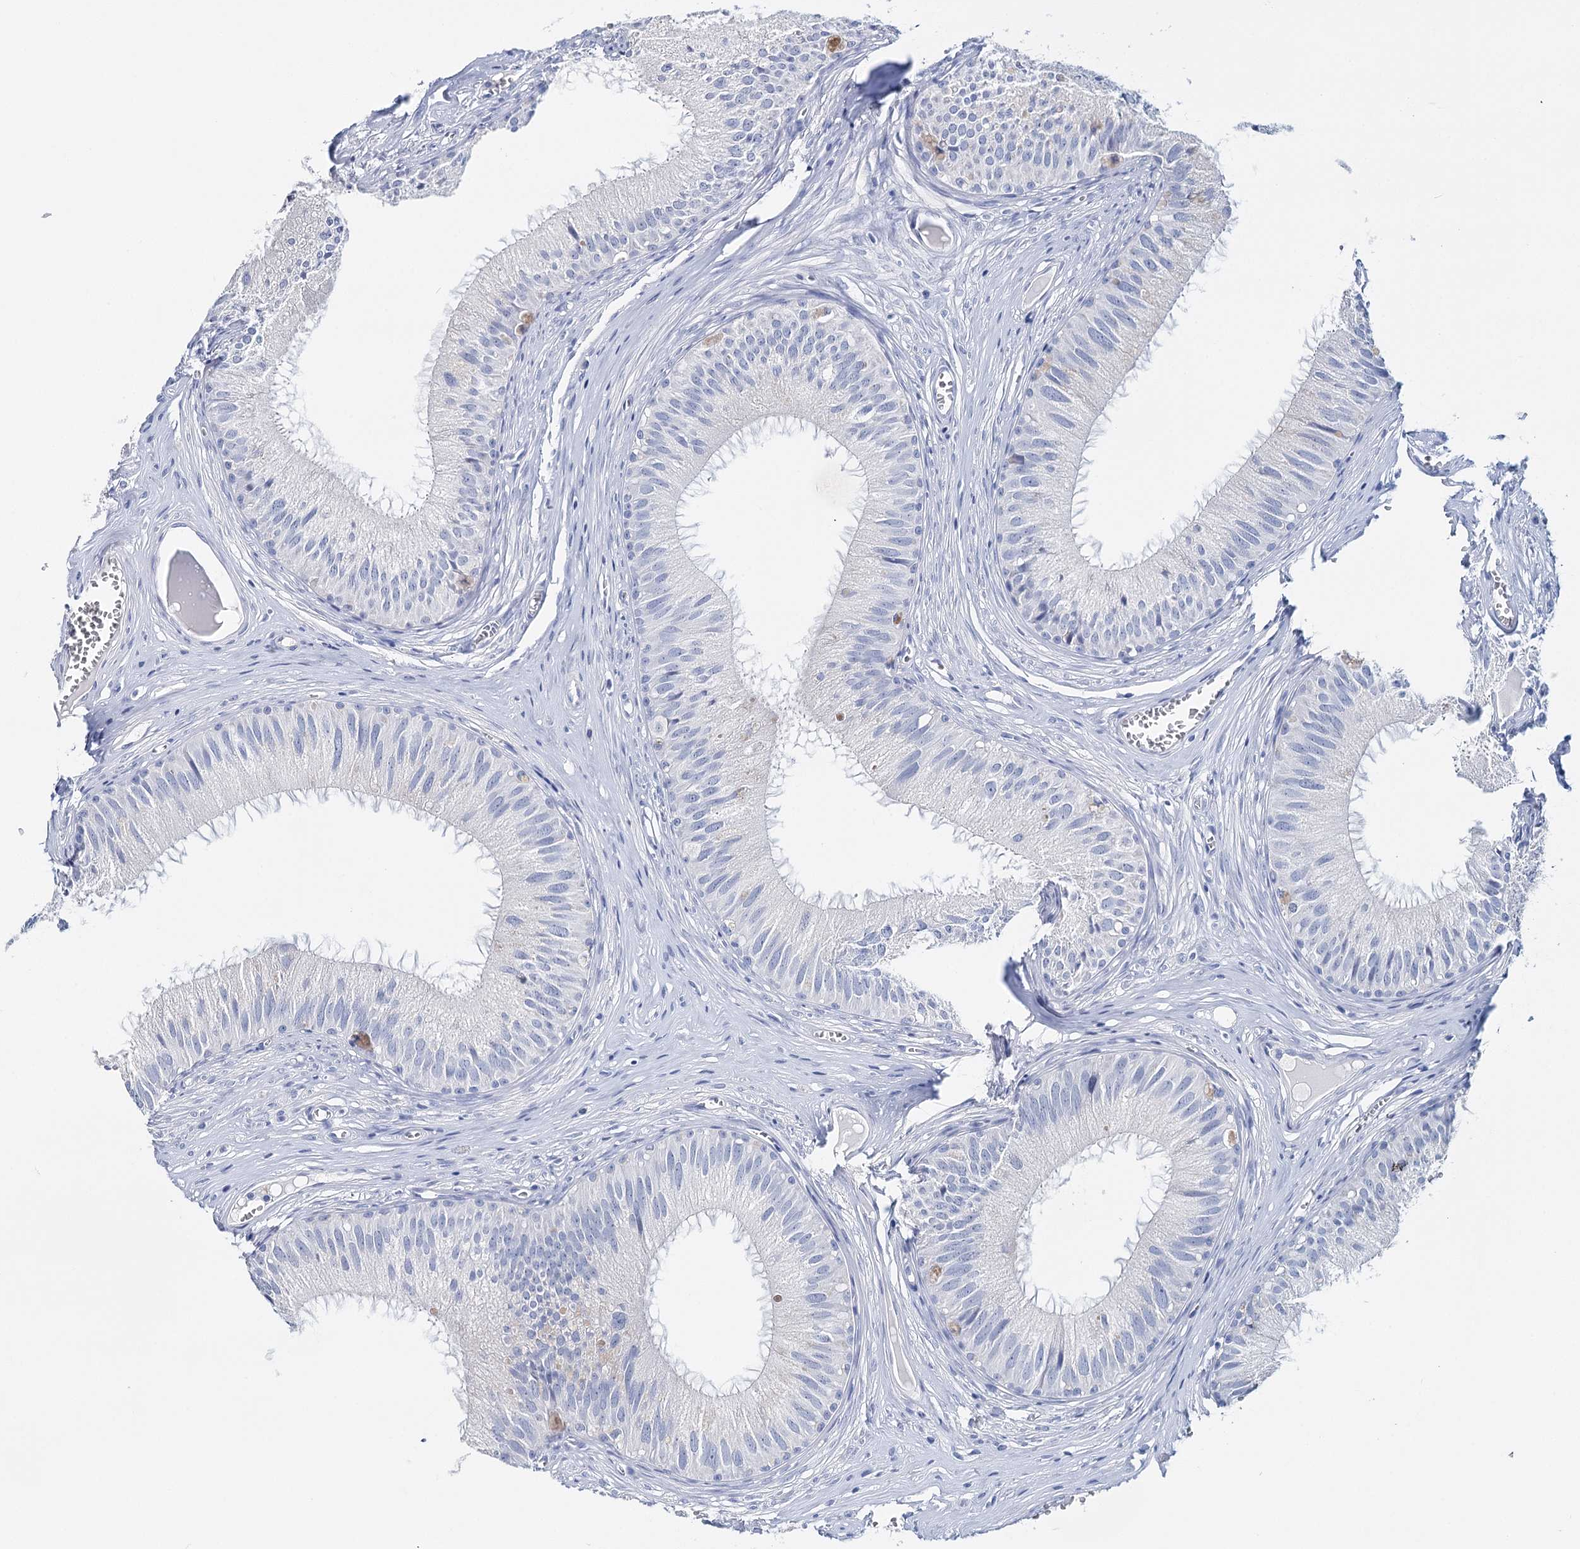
{"staining": {"intensity": "negative", "quantity": "none", "location": "none"}, "tissue": "epididymis", "cell_type": "Glandular cells", "image_type": "normal", "snomed": [{"axis": "morphology", "description": "Normal tissue, NOS"}, {"axis": "topography", "description": "Epididymis"}], "caption": "IHC histopathology image of benign epididymis stained for a protein (brown), which reveals no expression in glandular cells. (DAB (3,3'-diaminobenzidine) immunohistochemistry, high magnification).", "gene": "CEACAM8", "patient": {"sex": "male", "age": 36}}